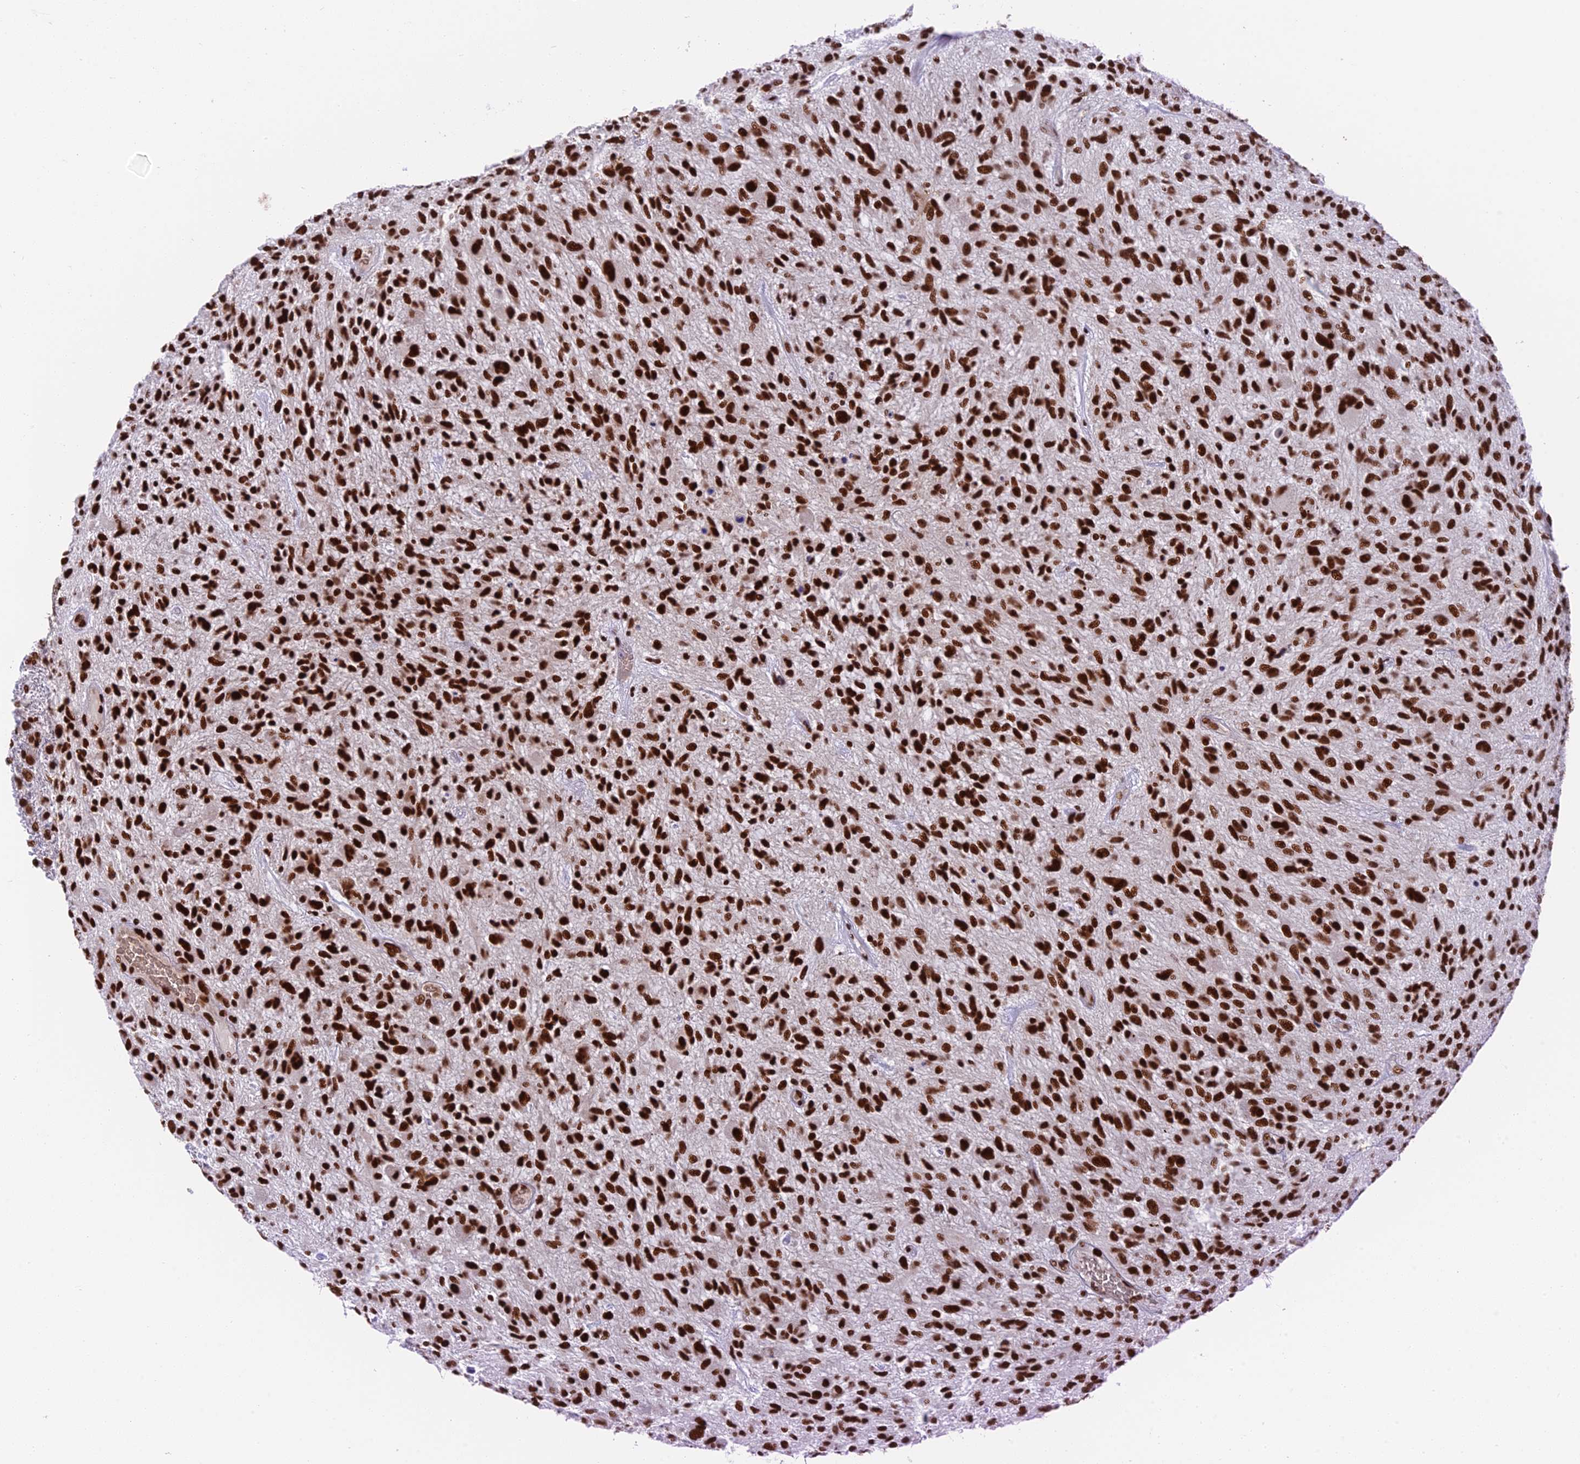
{"staining": {"intensity": "strong", "quantity": ">75%", "location": "nuclear"}, "tissue": "glioma", "cell_type": "Tumor cells", "image_type": "cancer", "snomed": [{"axis": "morphology", "description": "Glioma, malignant, High grade"}, {"axis": "topography", "description": "Brain"}], "caption": "Protein expression analysis of human malignant high-grade glioma reveals strong nuclear staining in approximately >75% of tumor cells. Using DAB (brown) and hematoxylin (blue) stains, captured at high magnification using brightfield microscopy.", "gene": "EEF1AKMT3", "patient": {"sex": "male", "age": 47}}